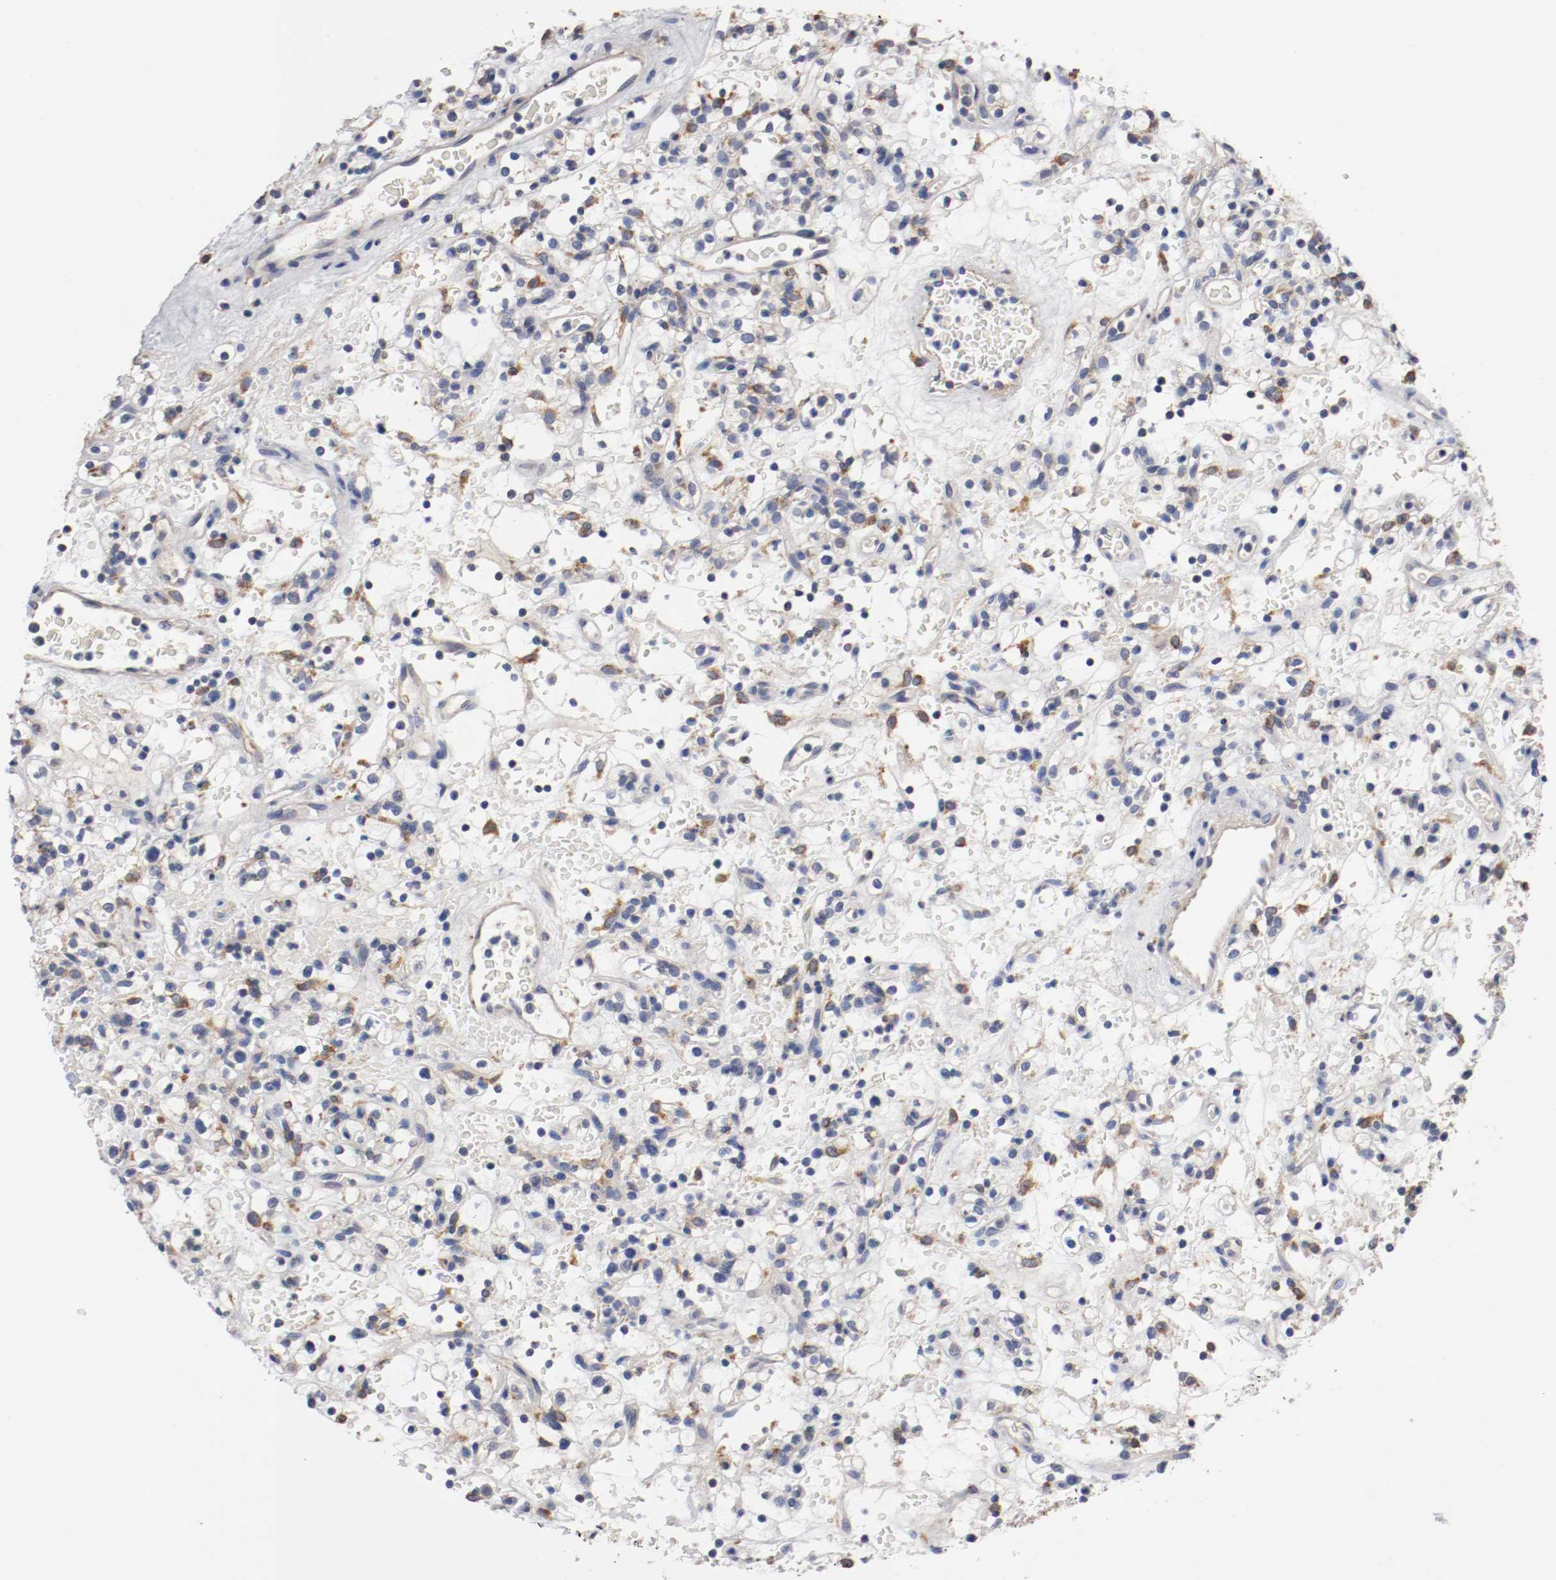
{"staining": {"intensity": "negative", "quantity": "none", "location": "none"}, "tissue": "renal cancer", "cell_type": "Tumor cells", "image_type": "cancer", "snomed": [{"axis": "morphology", "description": "Normal tissue, NOS"}, {"axis": "morphology", "description": "Adenocarcinoma, NOS"}, {"axis": "topography", "description": "Kidney"}], "caption": "This is an IHC image of human renal cancer. There is no expression in tumor cells.", "gene": "PCSK6", "patient": {"sex": "female", "age": 72}}